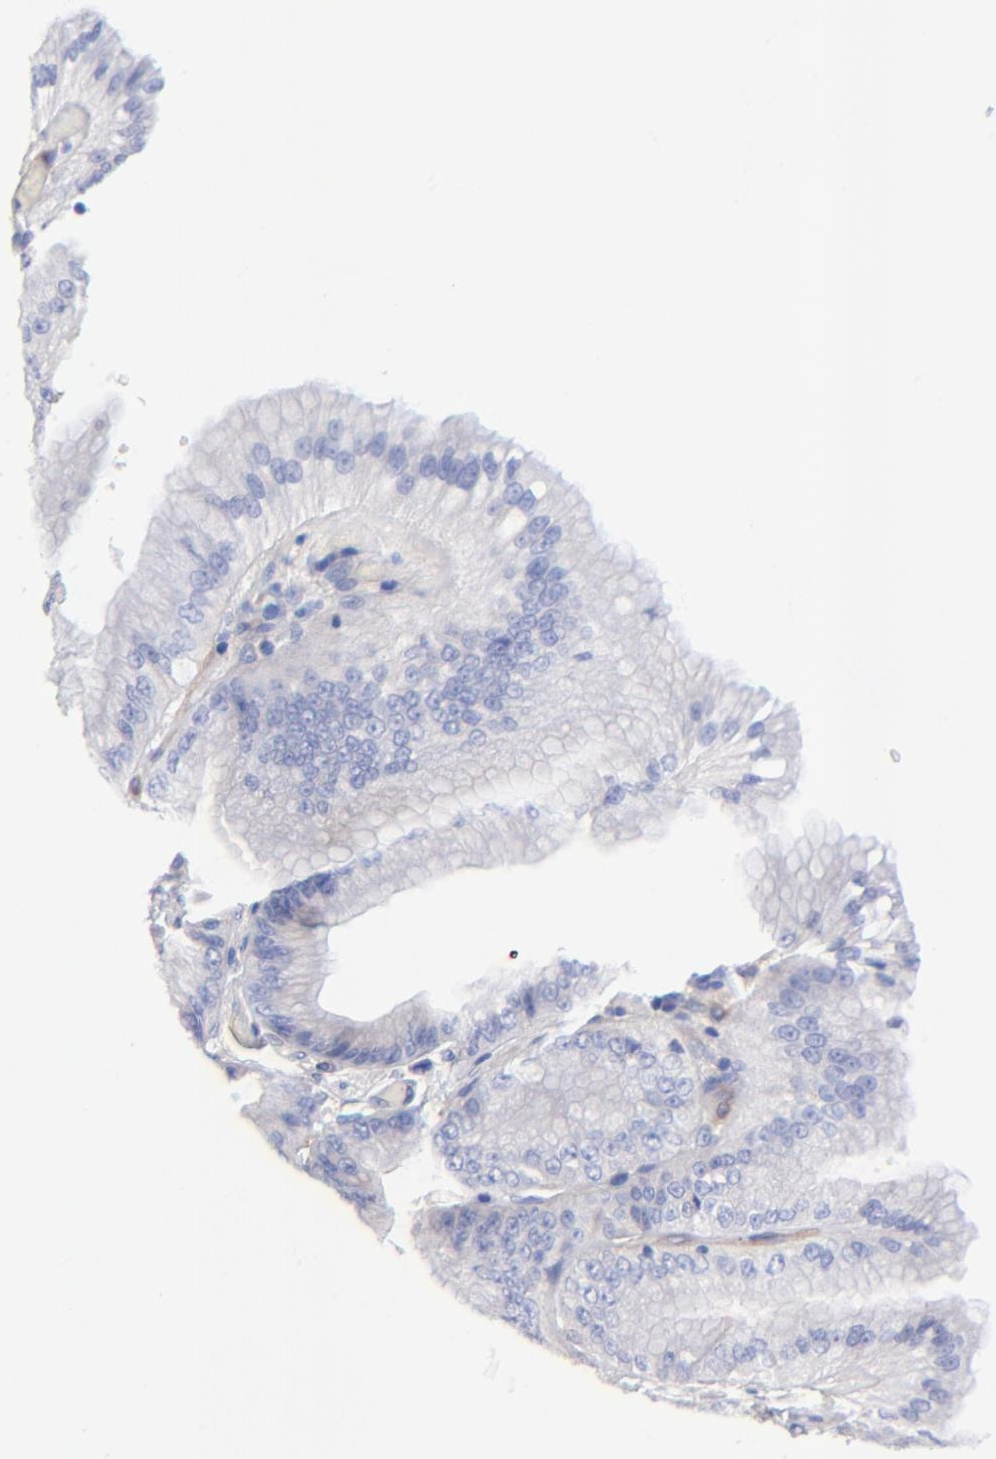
{"staining": {"intensity": "weak", "quantity": "25%-75%", "location": "cytoplasmic/membranous"}, "tissue": "stomach", "cell_type": "Glandular cells", "image_type": "normal", "snomed": [{"axis": "morphology", "description": "Normal tissue, NOS"}, {"axis": "topography", "description": "Stomach, lower"}], "caption": "Immunohistochemical staining of unremarkable human stomach demonstrates weak cytoplasmic/membranous protein positivity in about 25%-75% of glandular cells.", "gene": "SLC44A2", "patient": {"sex": "male", "age": 71}}